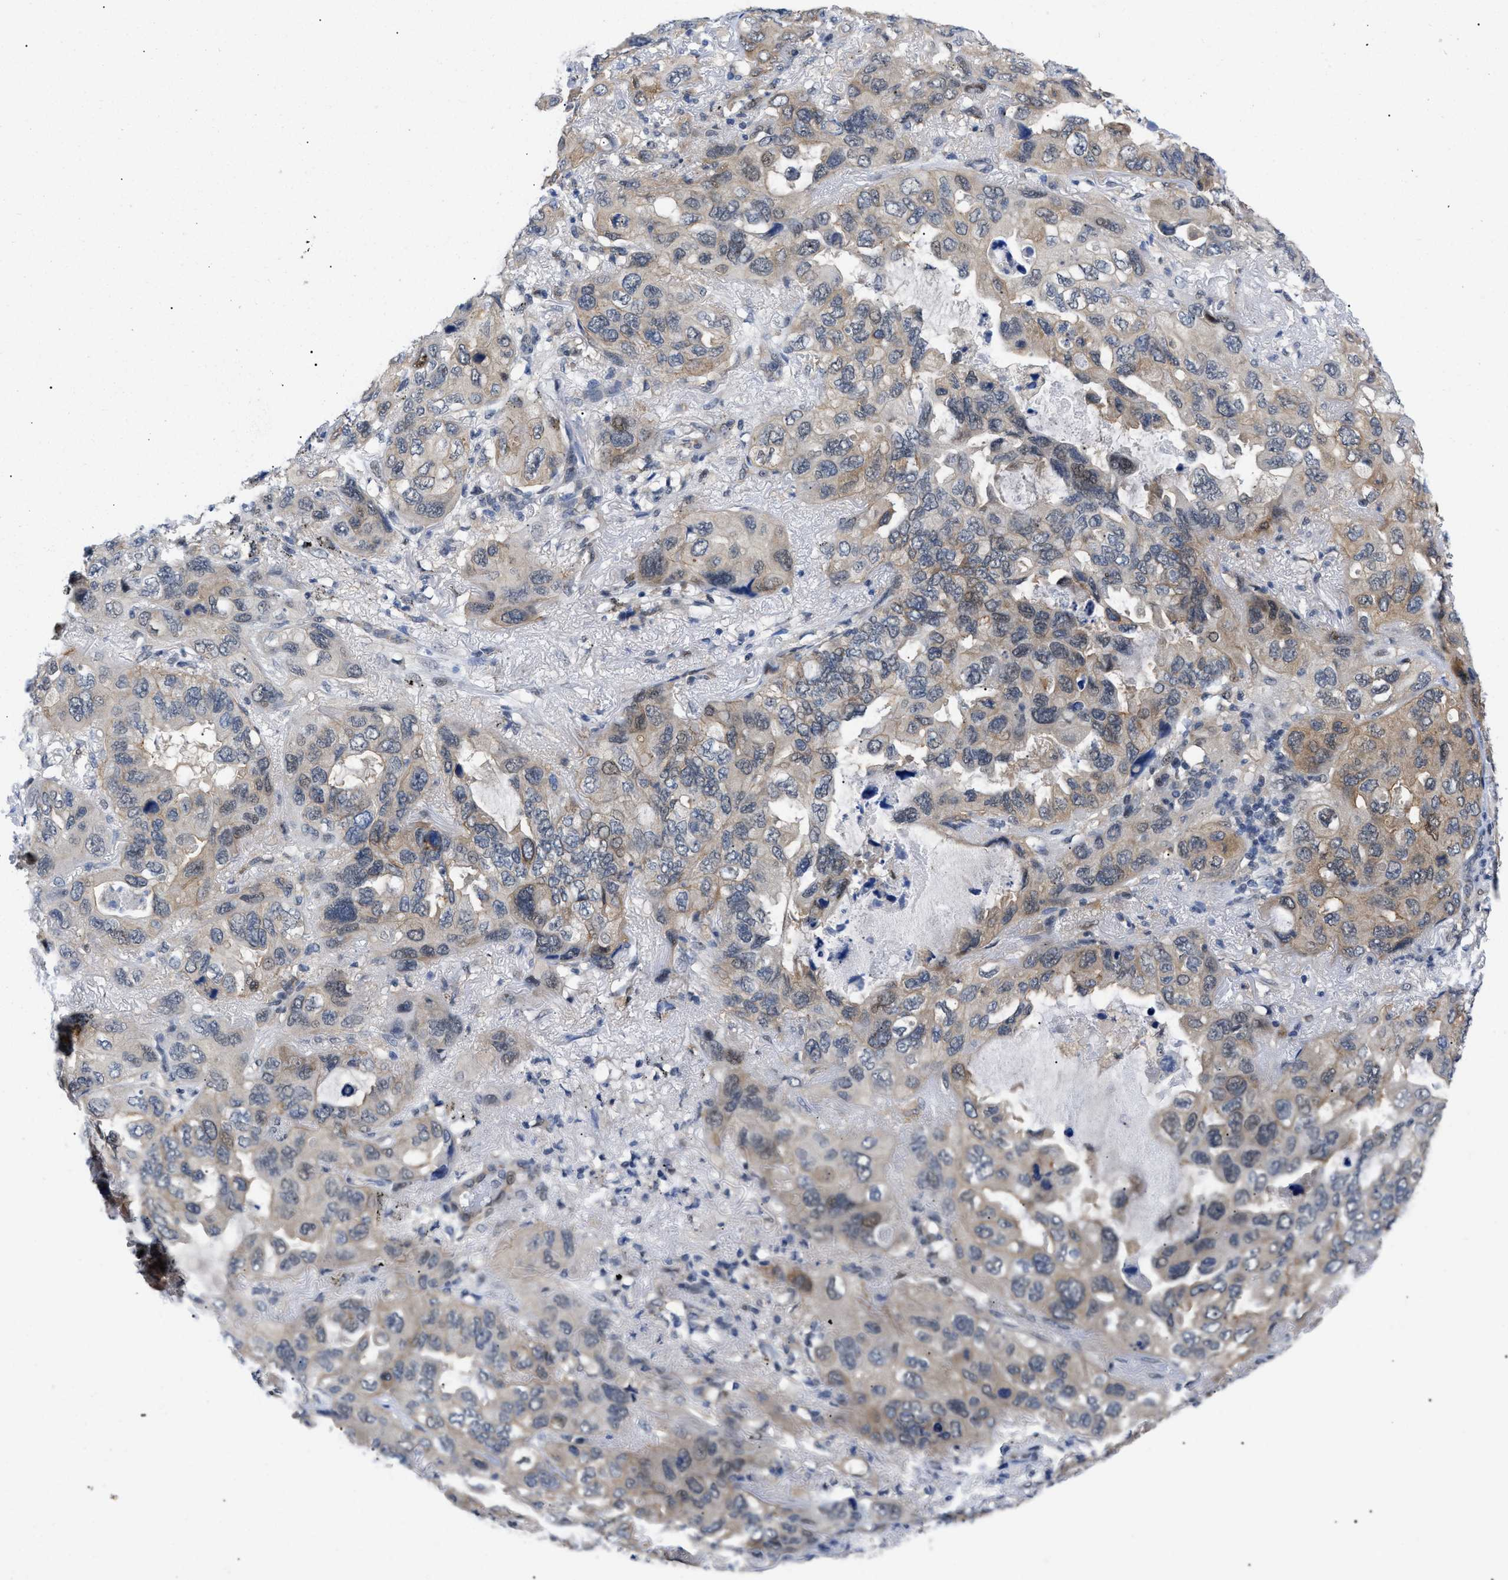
{"staining": {"intensity": "weak", "quantity": ">75%", "location": "cytoplasmic/membranous,nuclear"}, "tissue": "lung cancer", "cell_type": "Tumor cells", "image_type": "cancer", "snomed": [{"axis": "morphology", "description": "Squamous cell carcinoma, NOS"}, {"axis": "topography", "description": "Lung"}], "caption": "Tumor cells show low levels of weak cytoplasmic/membranous and nuclear expression in about >75% of cells in lung squamous cell carcinoma.", "gene": "GARRE1", "patient": {"sex": "female", "age": 73}}